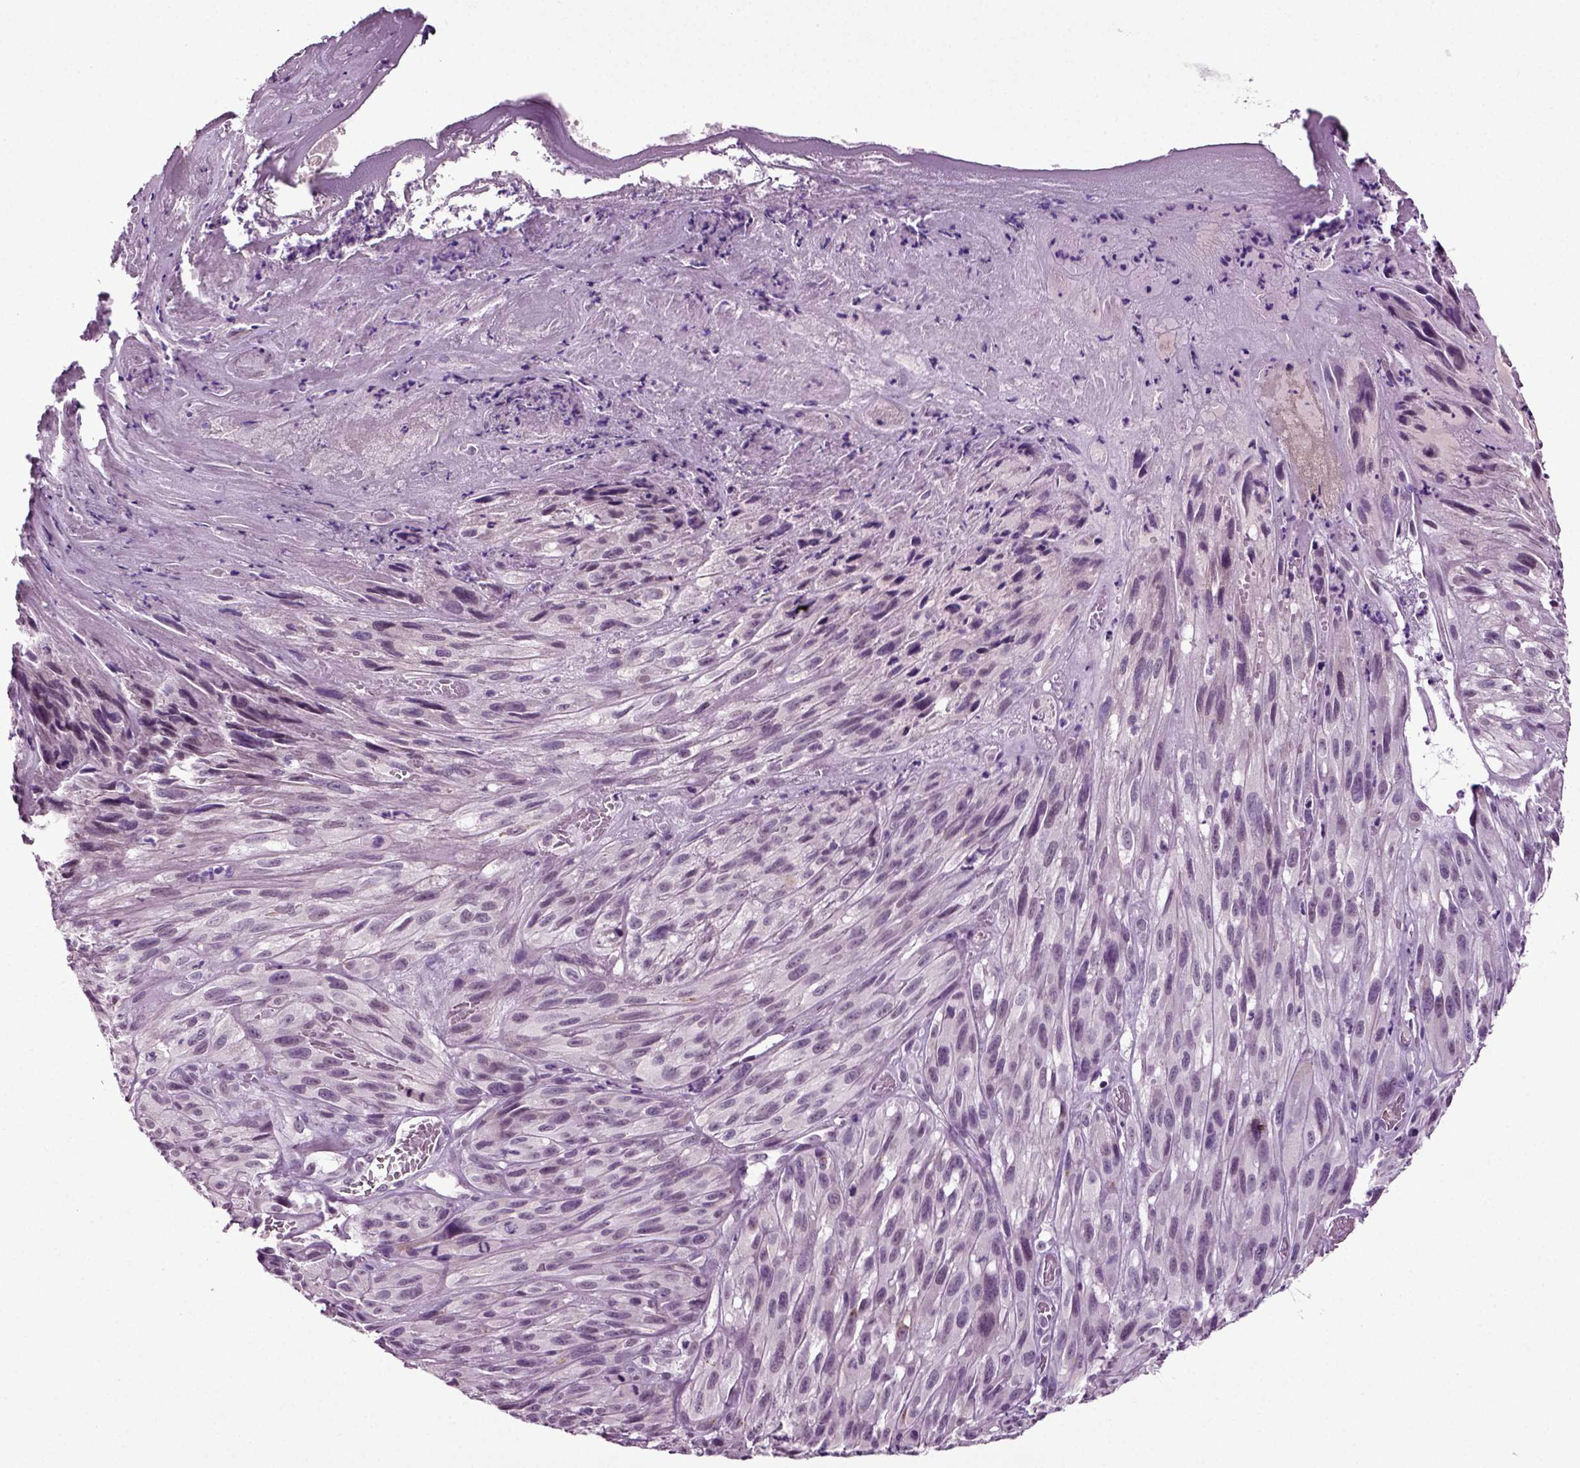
{"staining": {"intensity": "negative", "quantity": "none", "location": "none"}, "tissue": "melanoma", "cell_type": "Tumor cells", "image_type": "cancer", "snomed": [{"axis": "morphology", "description": "Malignant melanoma, NOS"}, {"axis": "topography", "description": "Skin"}], "caption": "Immunohistochemistry (IHC) of human melanoma demonstrates no positivity in tumor cells.", "gene": "SPATA17", "patient": {"sex": "male", "age": 51}}